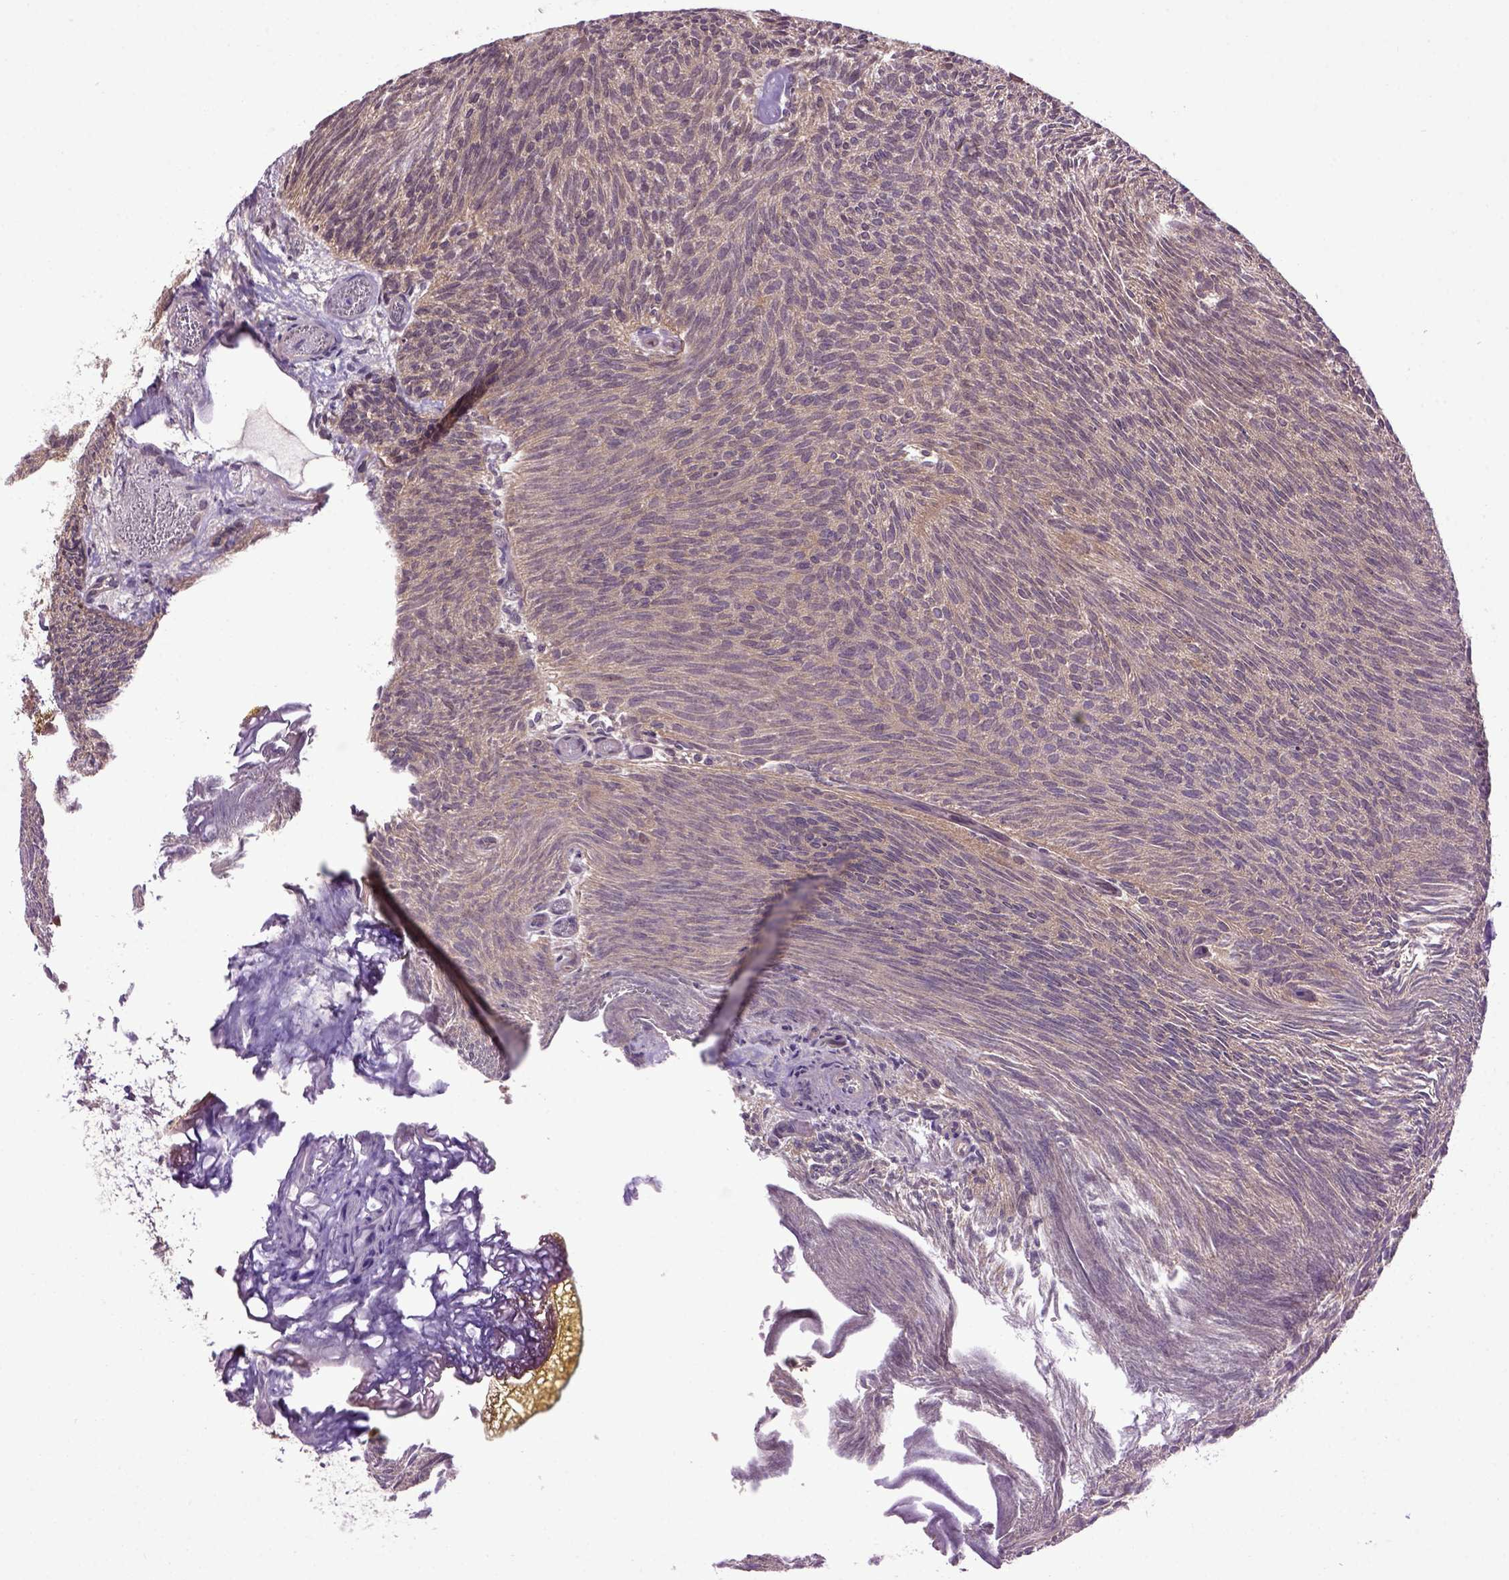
{"staining": {"intensity": "moderate", "quantity": ">75%", "location": "cytoplasmic/membranous"}, "tissue": "urothelial cancer", "cell_type": "Tumor cells", "image_type": "cancer", "snomed": [{"axis": "morphology", "description": "Urothelial carcinoma, Low grade"}, {"axis": "topography", "description": "Urinary bladder"}], "caption": "Urothelial carcinoma (low-grade) stained for a protein (brown) displays moderate cytoplasmic/membranous positive positivity in about >75% of tumor cells.", "gene": "WDR48", "patient": {"sex": "male", "age": 77}}